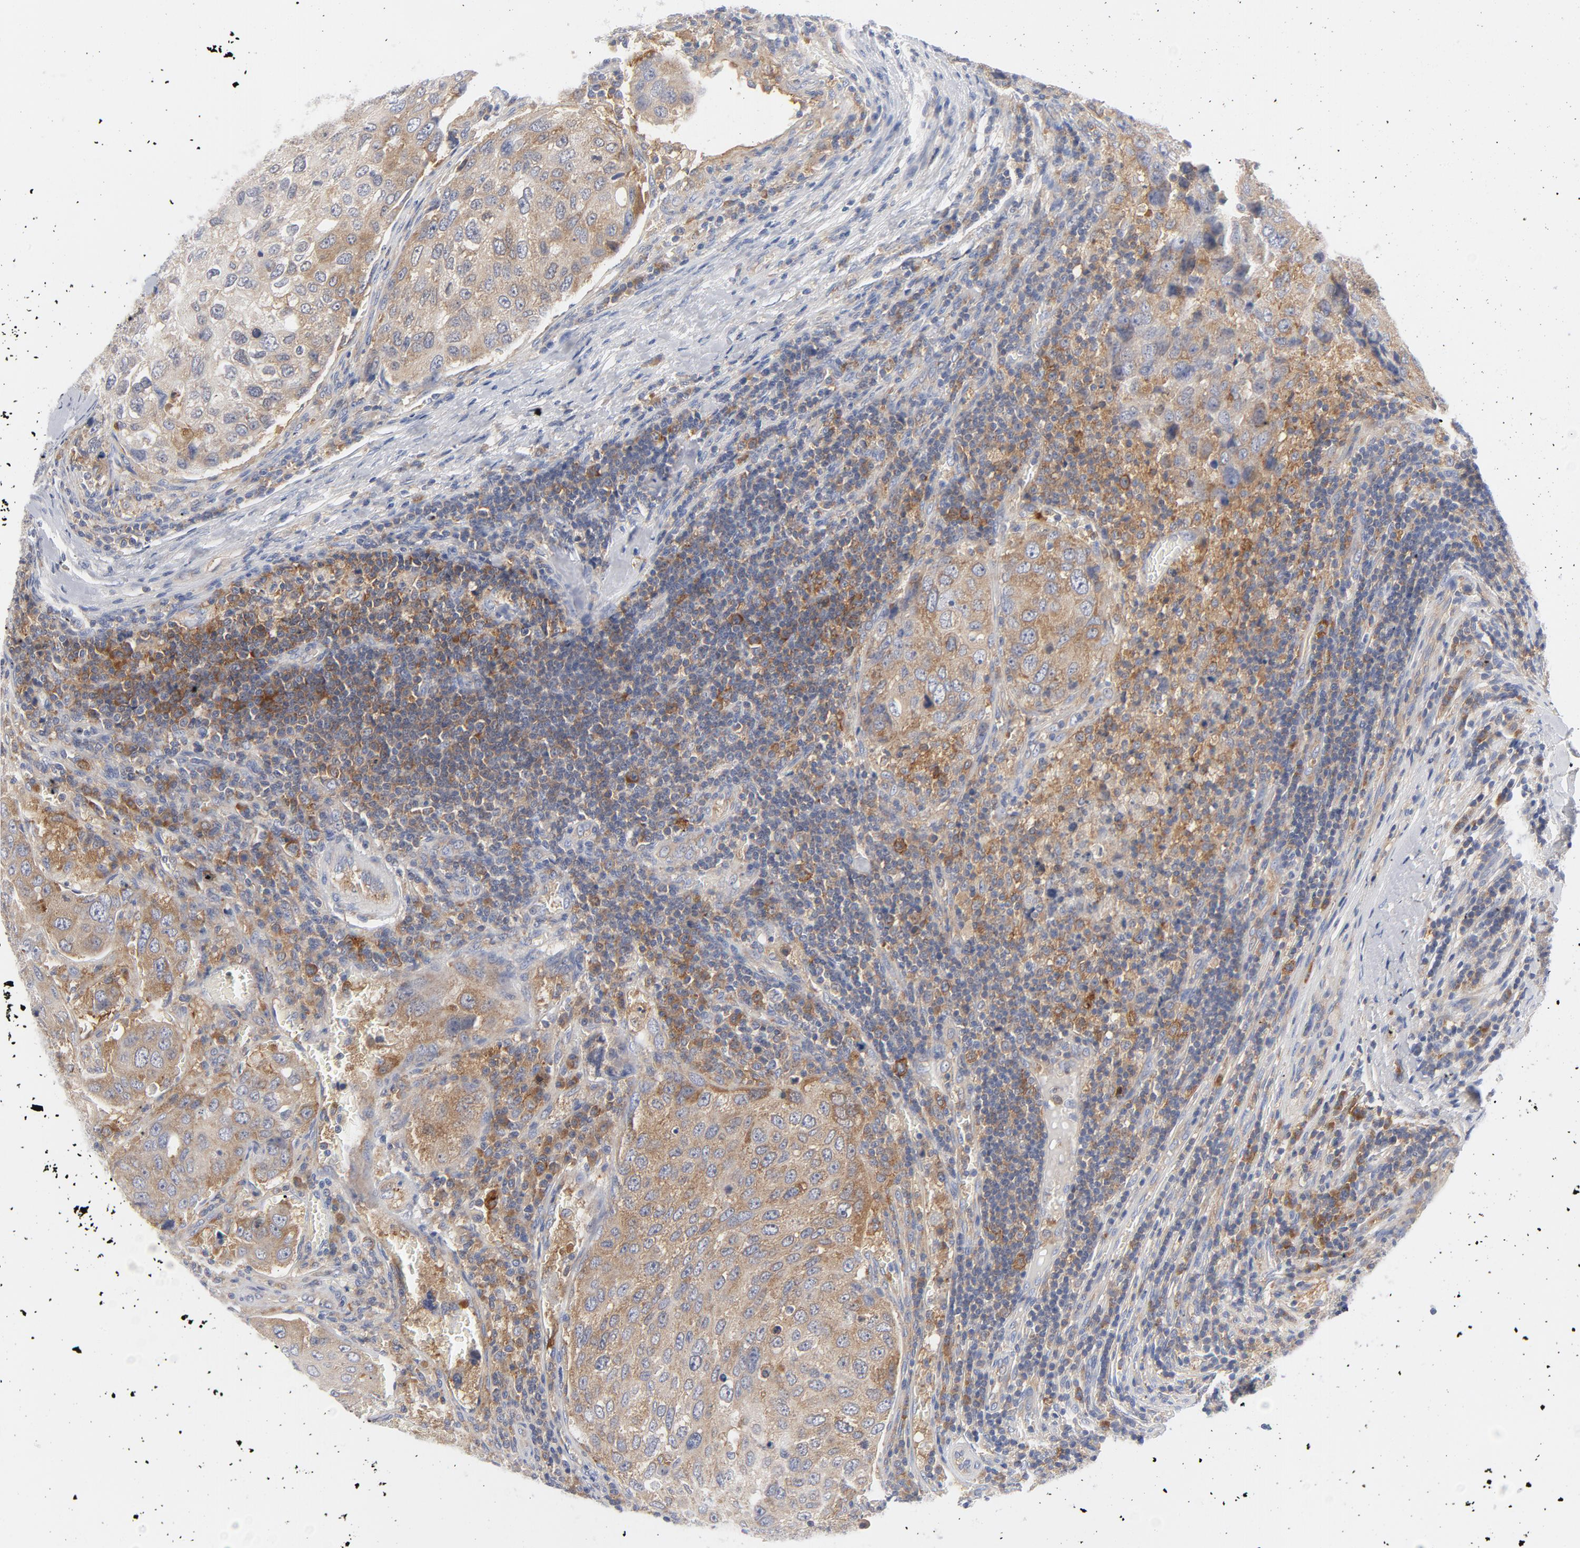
{"staining": {"intensity": "moderate", "quantity": "25%-75%", "location": "cytoplasmic/membranous"}, "tissue": "urothelial cancer", "cell_type": "Tumor cells", "image_type": "cancer", "snomed": [{"axis": "morphology", "description": "Urothelial carcinoma, High grade"}, {"axis": "topography", "description": "Lymph node"}, {"axis": "topography", "description": "Urinary bladder"}], "caption": "High-magnification brightfield microscopy of urothelial cancer stained with DAB (3,3'-diaminobenzidine) (brown) and counterstained with hematoxylin (blue). tumor cells exhibit moderate cytoplasmic/membranous staining is seen in about25%-75% of cells.", "gene": "CD86", "patient": {"sex": "male", "age": 51}}